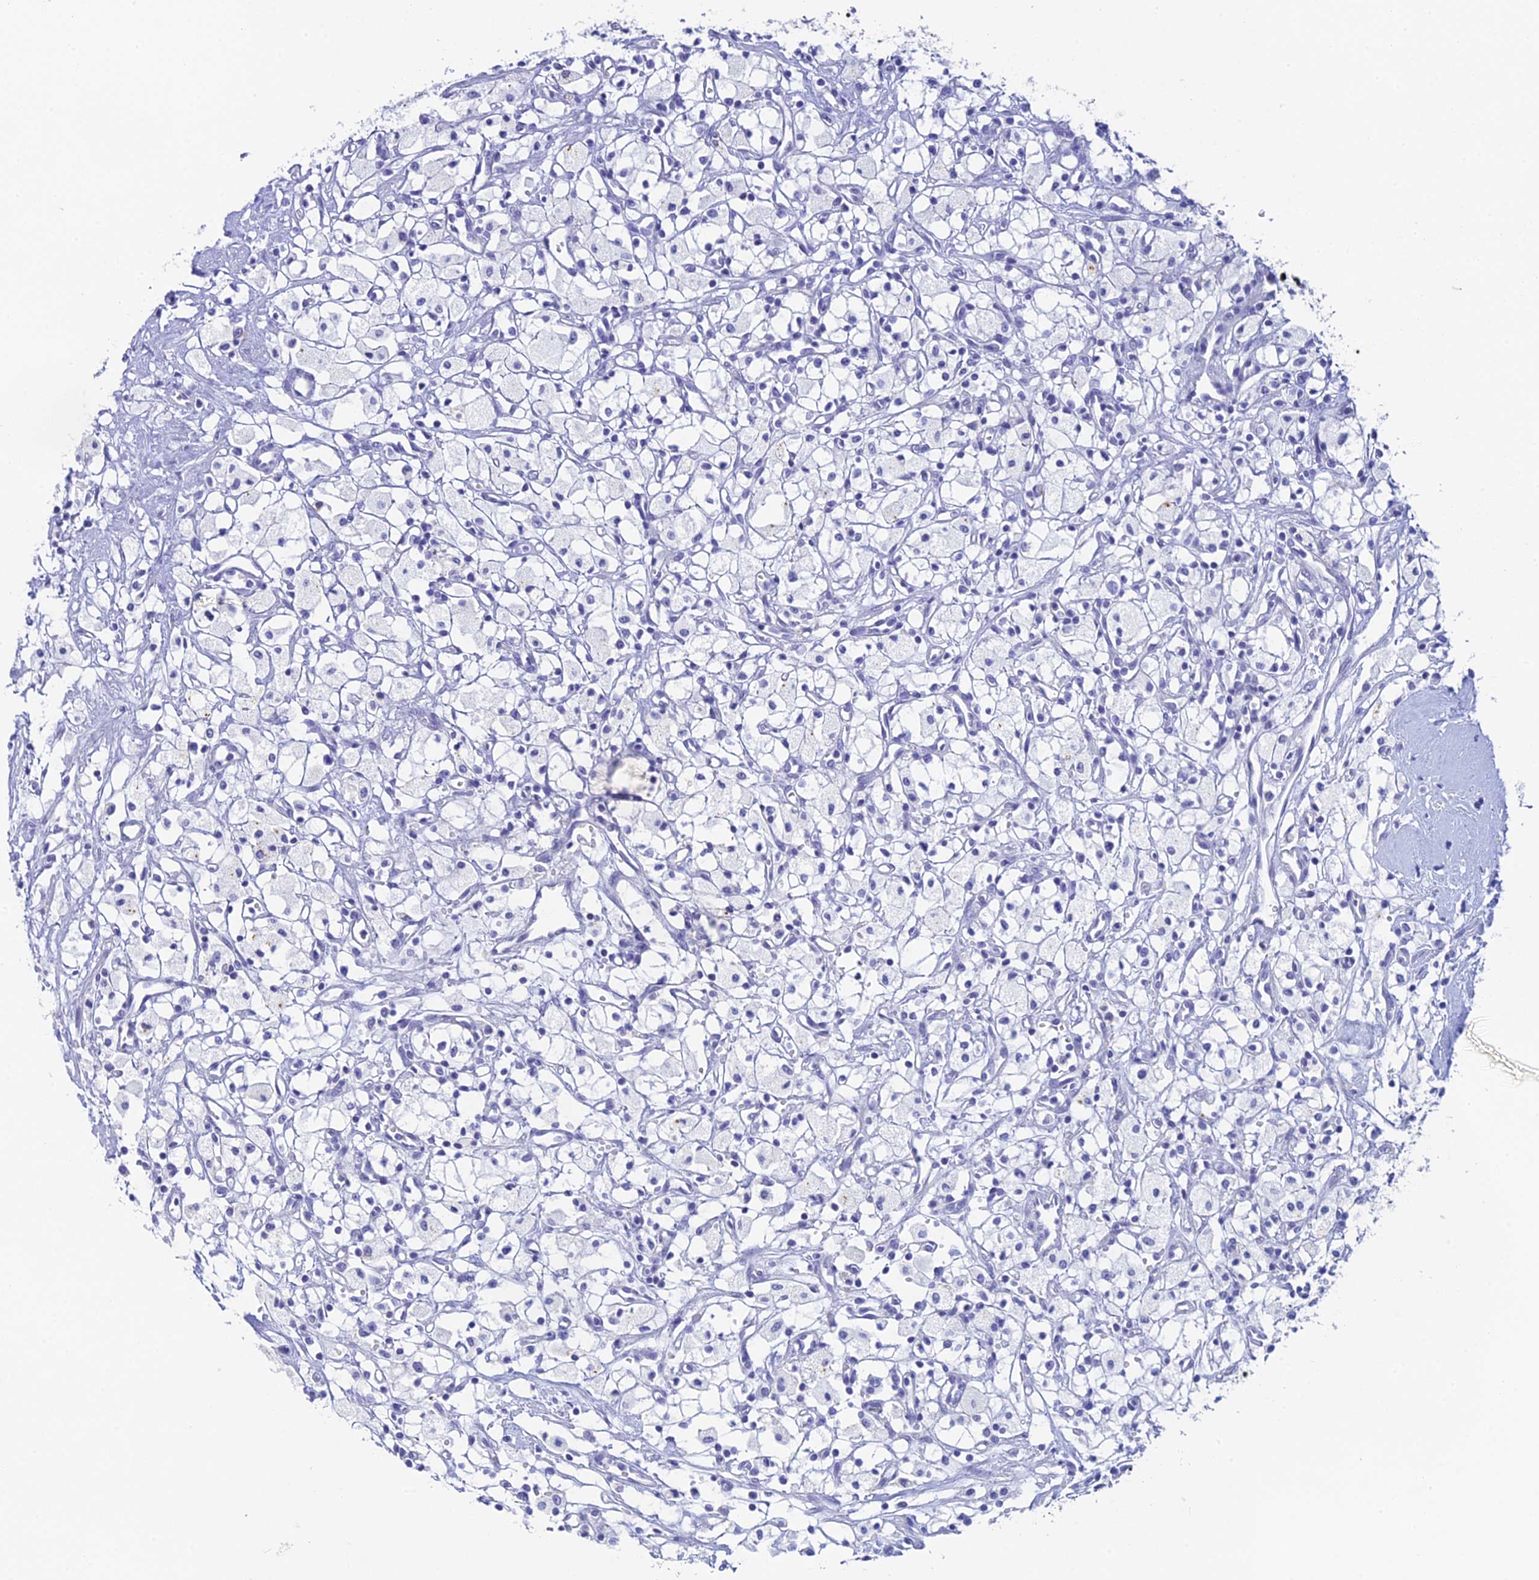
{"staining": {"intensity": "negative", "quantity": "none", "location": "none"}, "tissue": "renal cancer", "cell_type": "Tumor cells", "image_type": "cancer", "snomed": [{"axis": "morphology", "description": "Adenocarcinoma, NOS"}, {"axis": "topography", "description": "Kidney"}], "caption": "Immunohistochemical staining of adenocarcinoma (renal) exhibits no significant staining in tumor cells.", "gene": "C12orf29", "patient": {"sex": "male", "age": 59}}